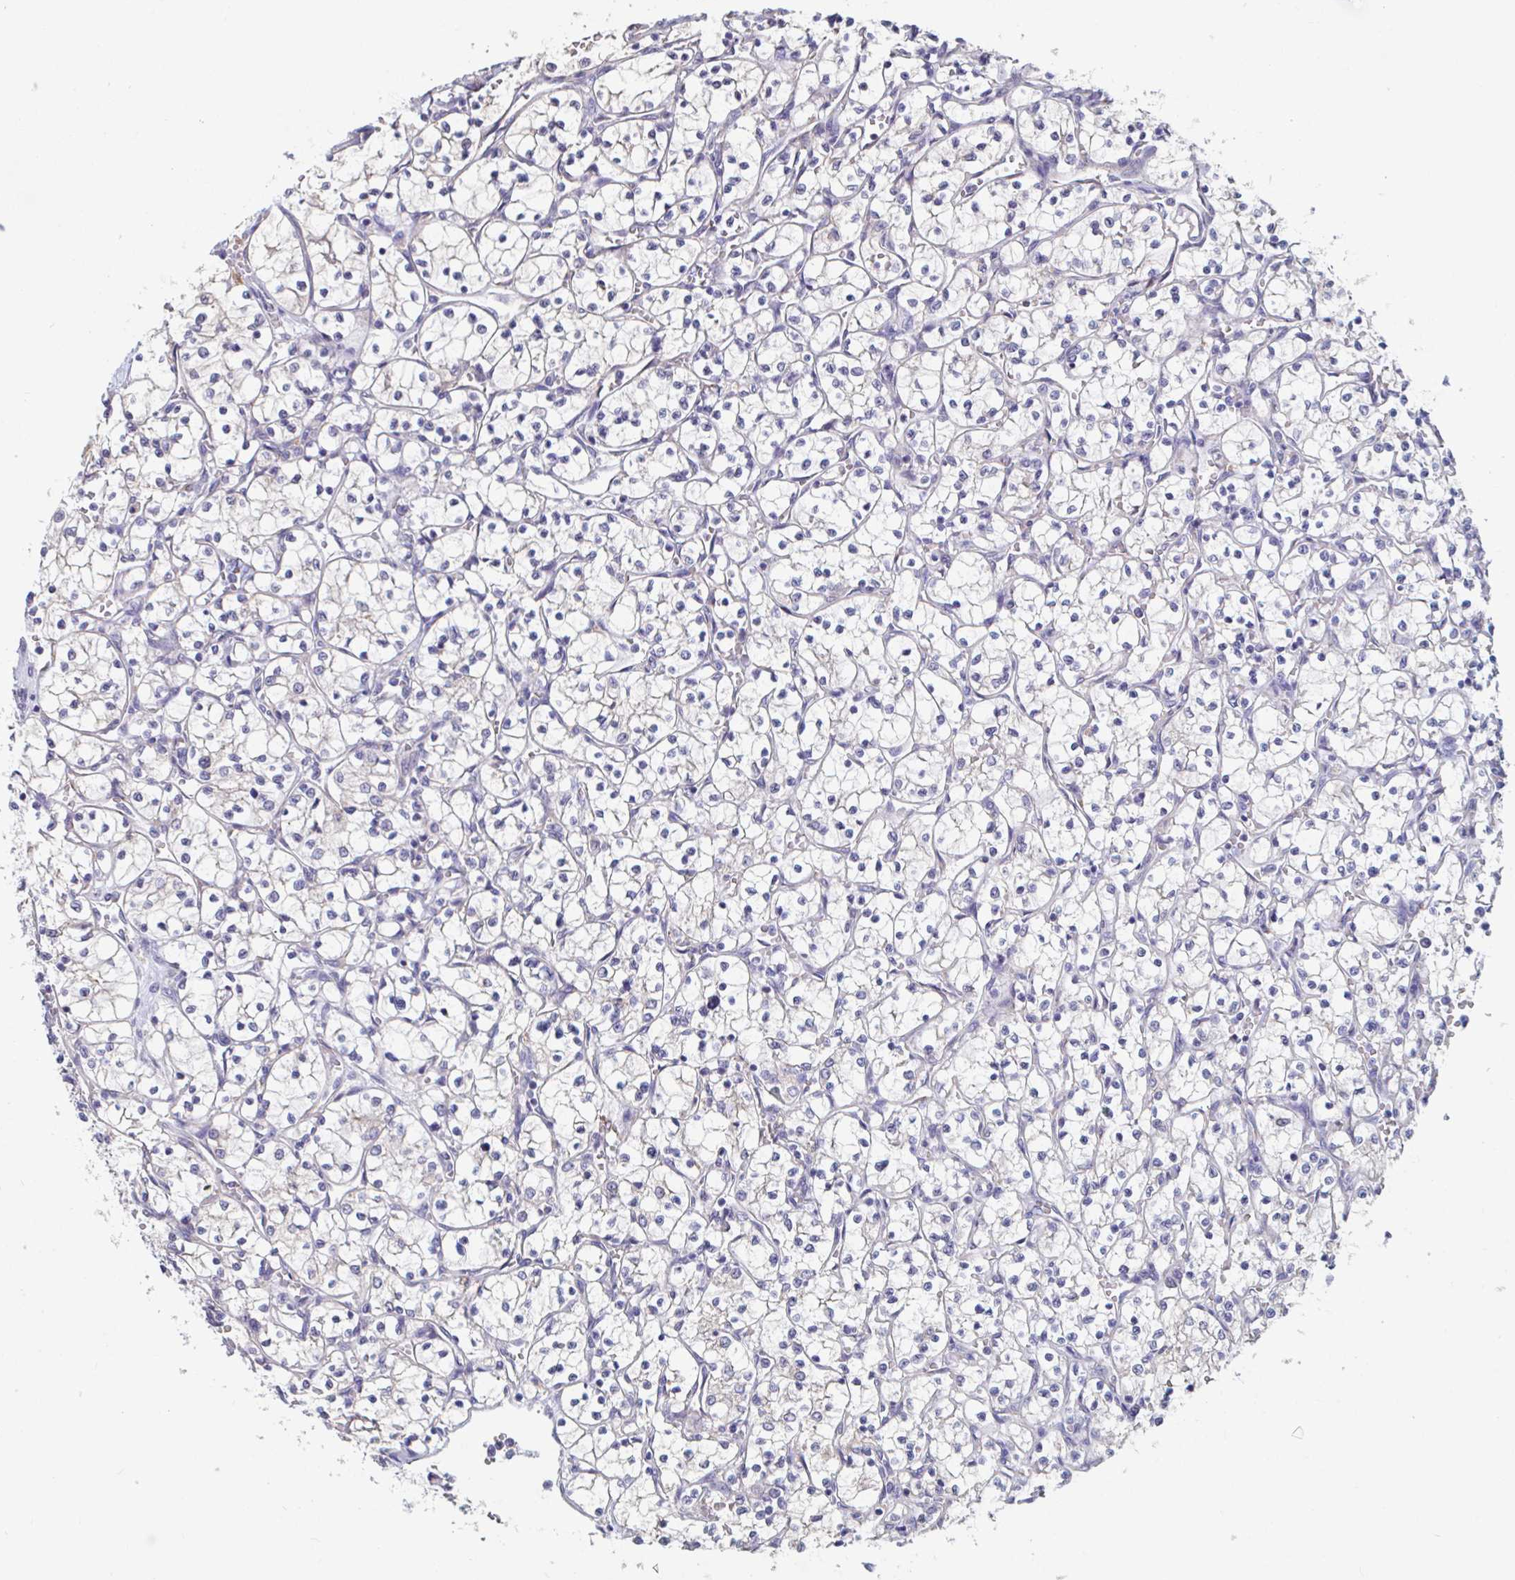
{"staining": {"intensity": "negative", "quantity": "none", "location": "none"}, "tissue": "renal cancer", "cell_type": "Tumor cells", "image_type": "cancer", "snomed": [{"axis": "morphology", "description": "Adenocarcinoma, NOS"}, {"axis": "topography", "description": "Kidney"}], "caption": "This is a histopathology image of immunohistochemistry (IHC) staining of renal cancer (adenocarcinoma), which shows no expression in tumor cells.", "gene": "SNX8", "patient": {"sex": "female", "age": 69}}